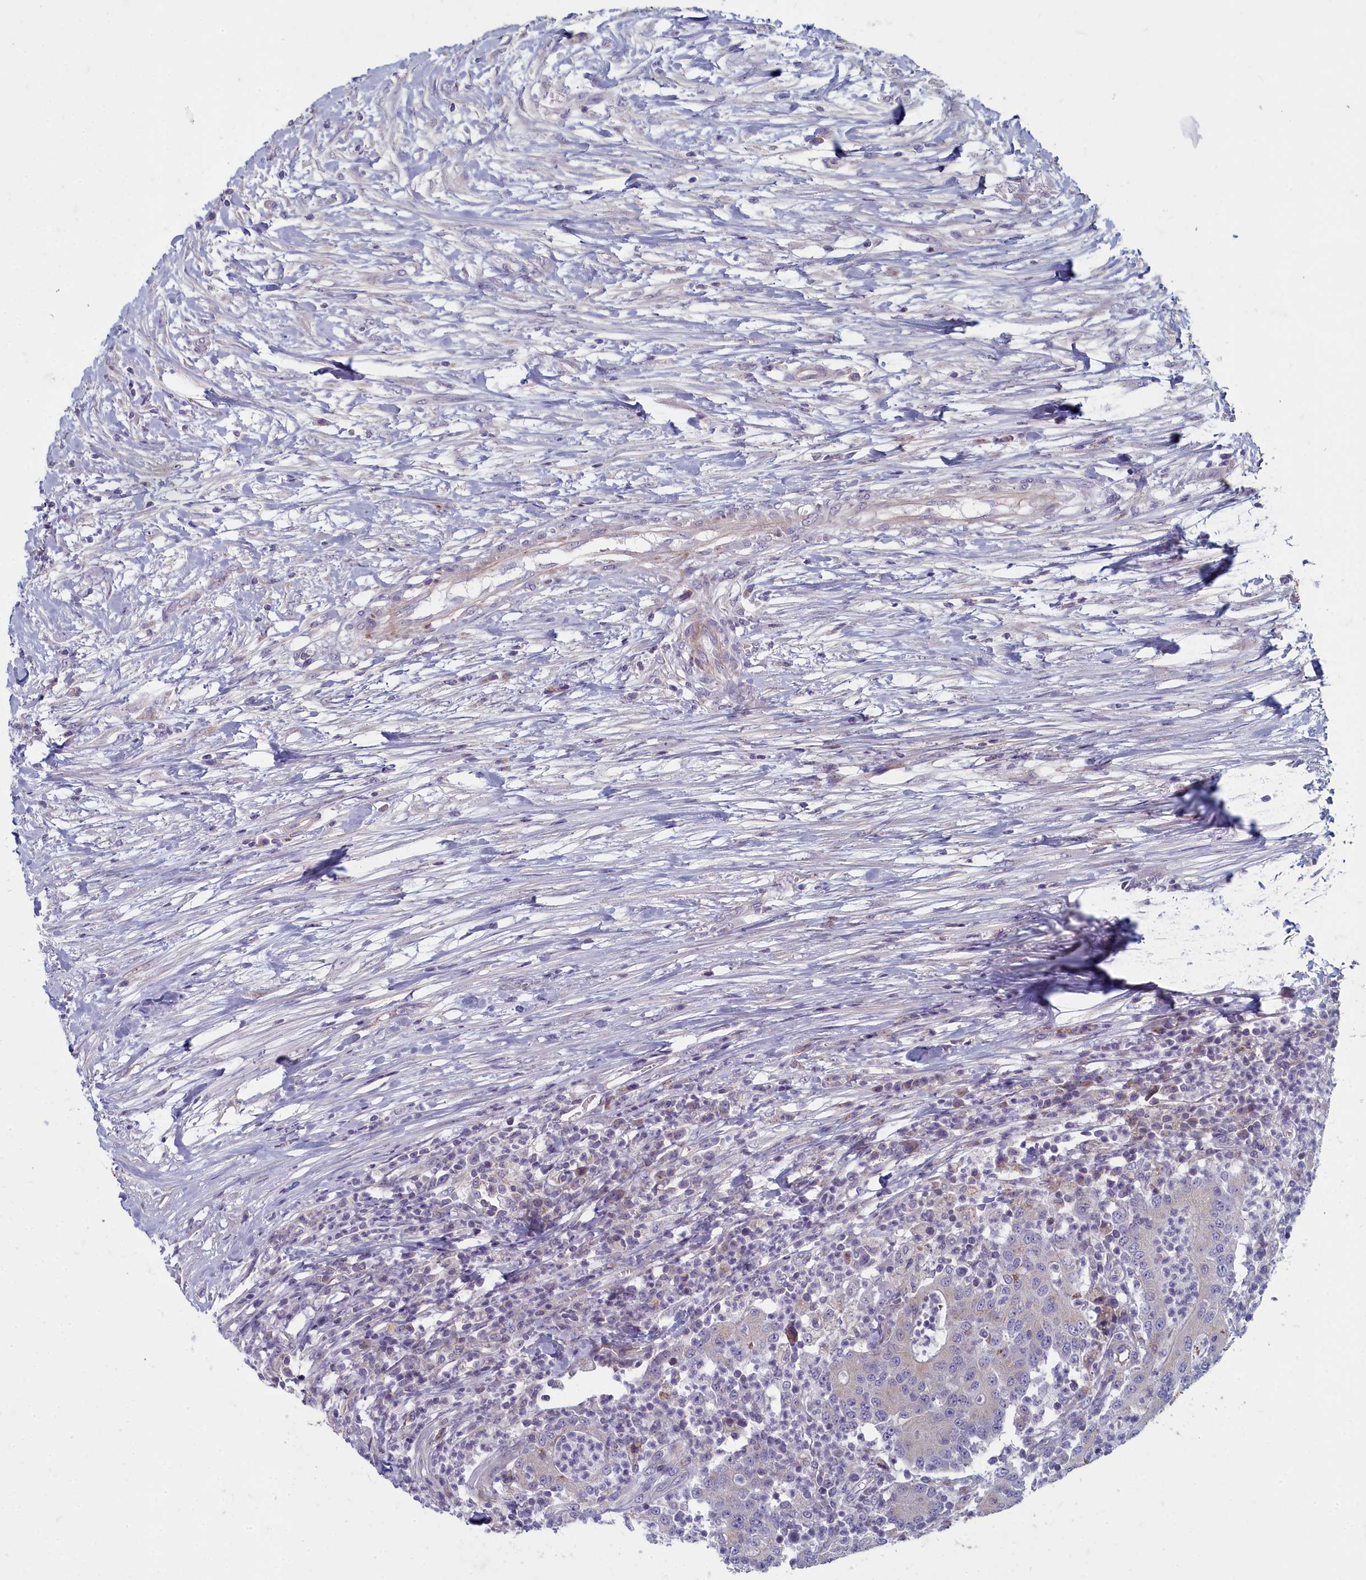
{"staining": {"intensity": "negative", "quantity": "none", "location": "none"}, "tissue": "colorectal cancer", "cell_type": "Tumor cells", "image_type": "cancer", "snomed": [{"axis": "morphology", "description": "Adenocarcinoma, NOS"}, {"axis": "topography", "description": "Colon"}], "caption": "Immunohistochemistry (IHC) of colorectal adenocarcinoma reveals no positivity in tumor cells.", "gene": "INSYN2A", "patient": {"sex": "male", "age": 83}}